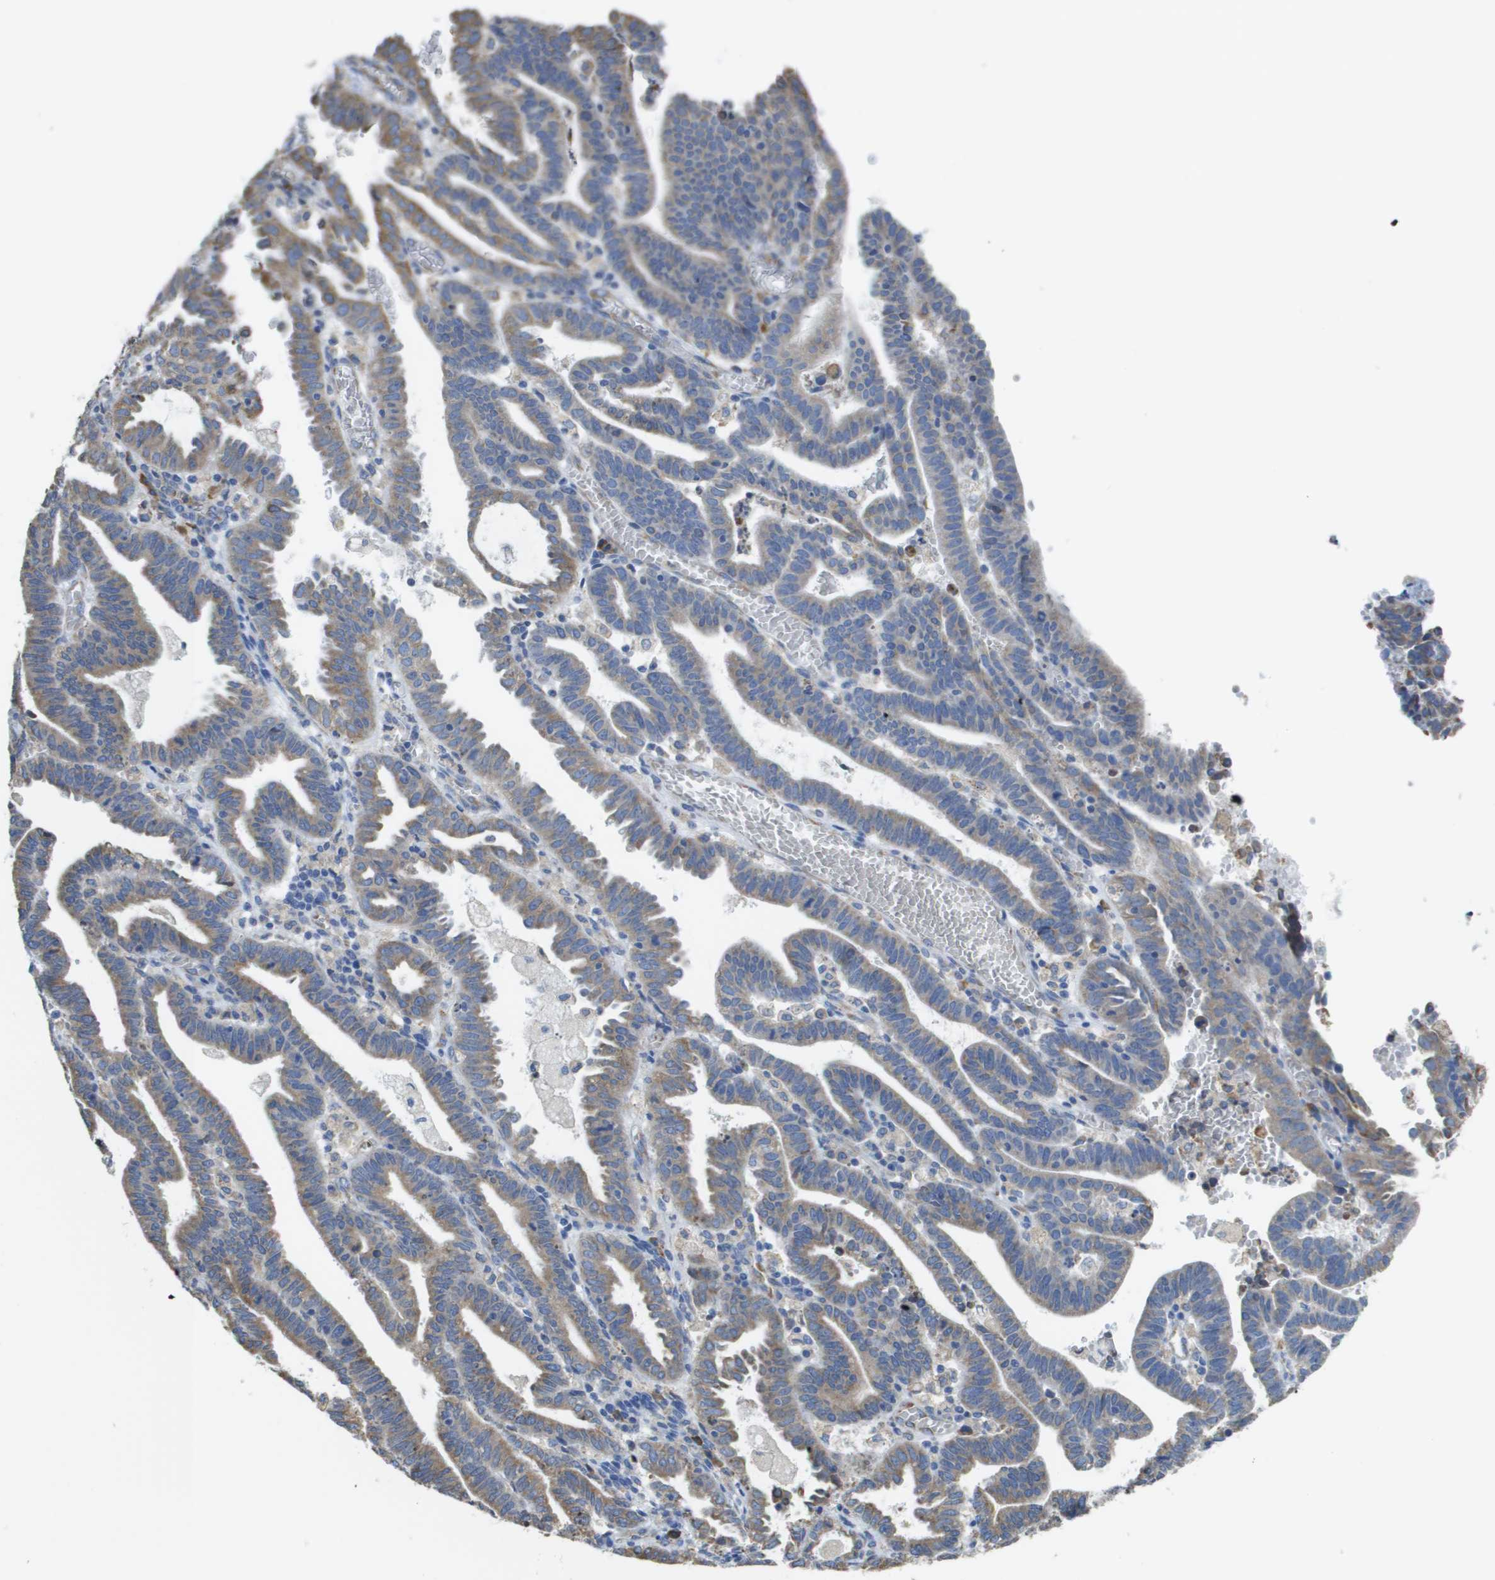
{"staining": {"intensity": "weak", "quantity": ">75%", "location": "cytoplasmic/membranous"}, "tissue": "endometrial cancer", "cell_type": "Tumor cells", "image_type": "cancer", "snomed": [{"axis": "morphology", "description": "Adenocarcinoma, NOS"}, {"axis": "topography", "description": "Uterus"}], "caption": "Protein expression analysis of human endometrial cancer (adenocarcinoma) reveals weak cytoplasmic/membranous positivity in about >75% of tumor cells. The protein is stained brown, and the nuclei are stained in blue (DAB (3,3'-diaminobenzidine) IHC with brightfield microscopy, high magnification).", "gene": "SDR42E1", "patient": {"sex": "female", "age": 83}}